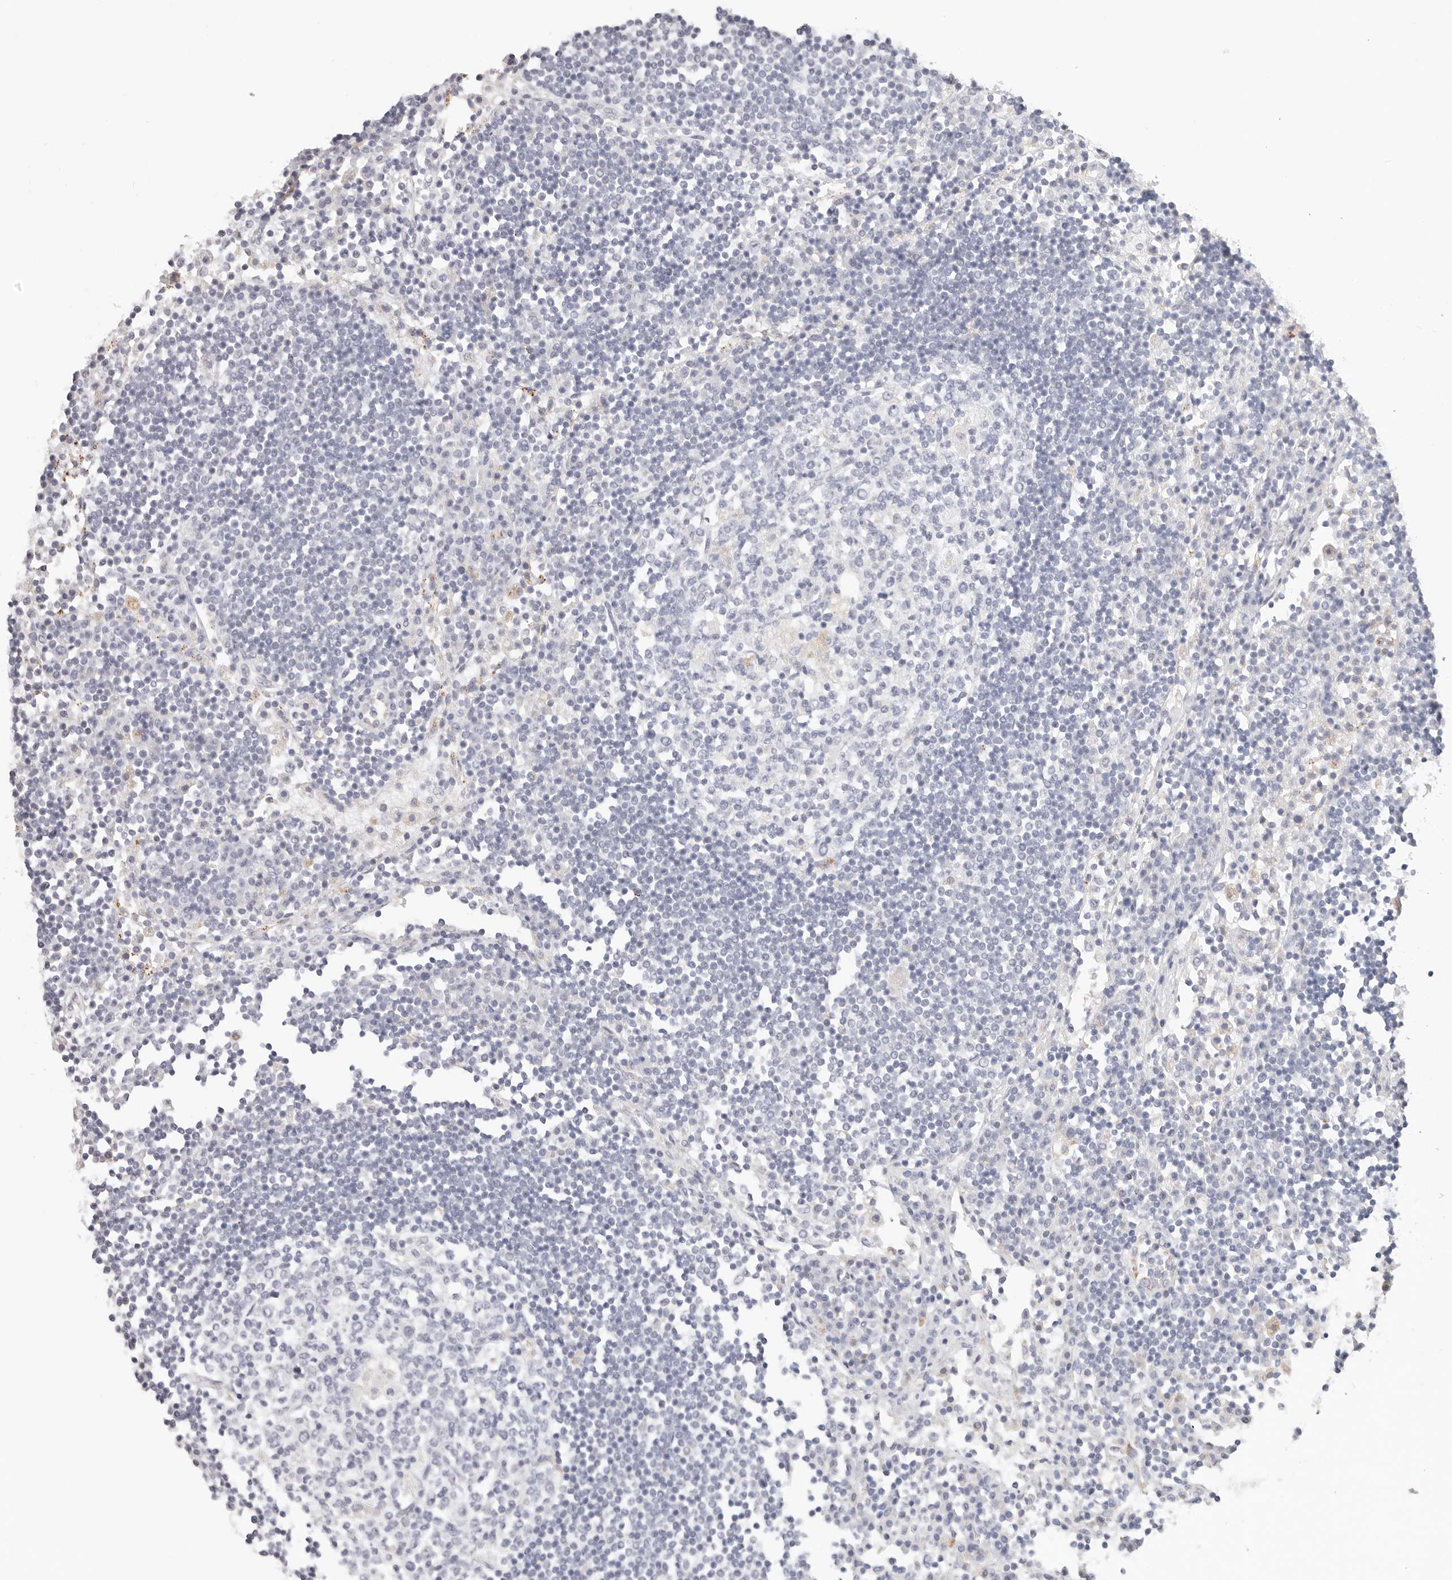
{"staining": {"intensity": "negative", "quantity": "none", "location": "none"}, "tissue": "lymph node", "cell_type": "Germinal center cells", "image_type": "normal", "snomed": [{"axis": "morphology", "description": "Normal tissue, NOS"}, {"axis": "topography", "description": "Lymph node"}], "caption": "Immunohistochemical staining of unremarkable human lymph node shows no significant staining in germinal center cells.", "gene": "STKLD1", "patient": {"sex": "female", "age": 53}}